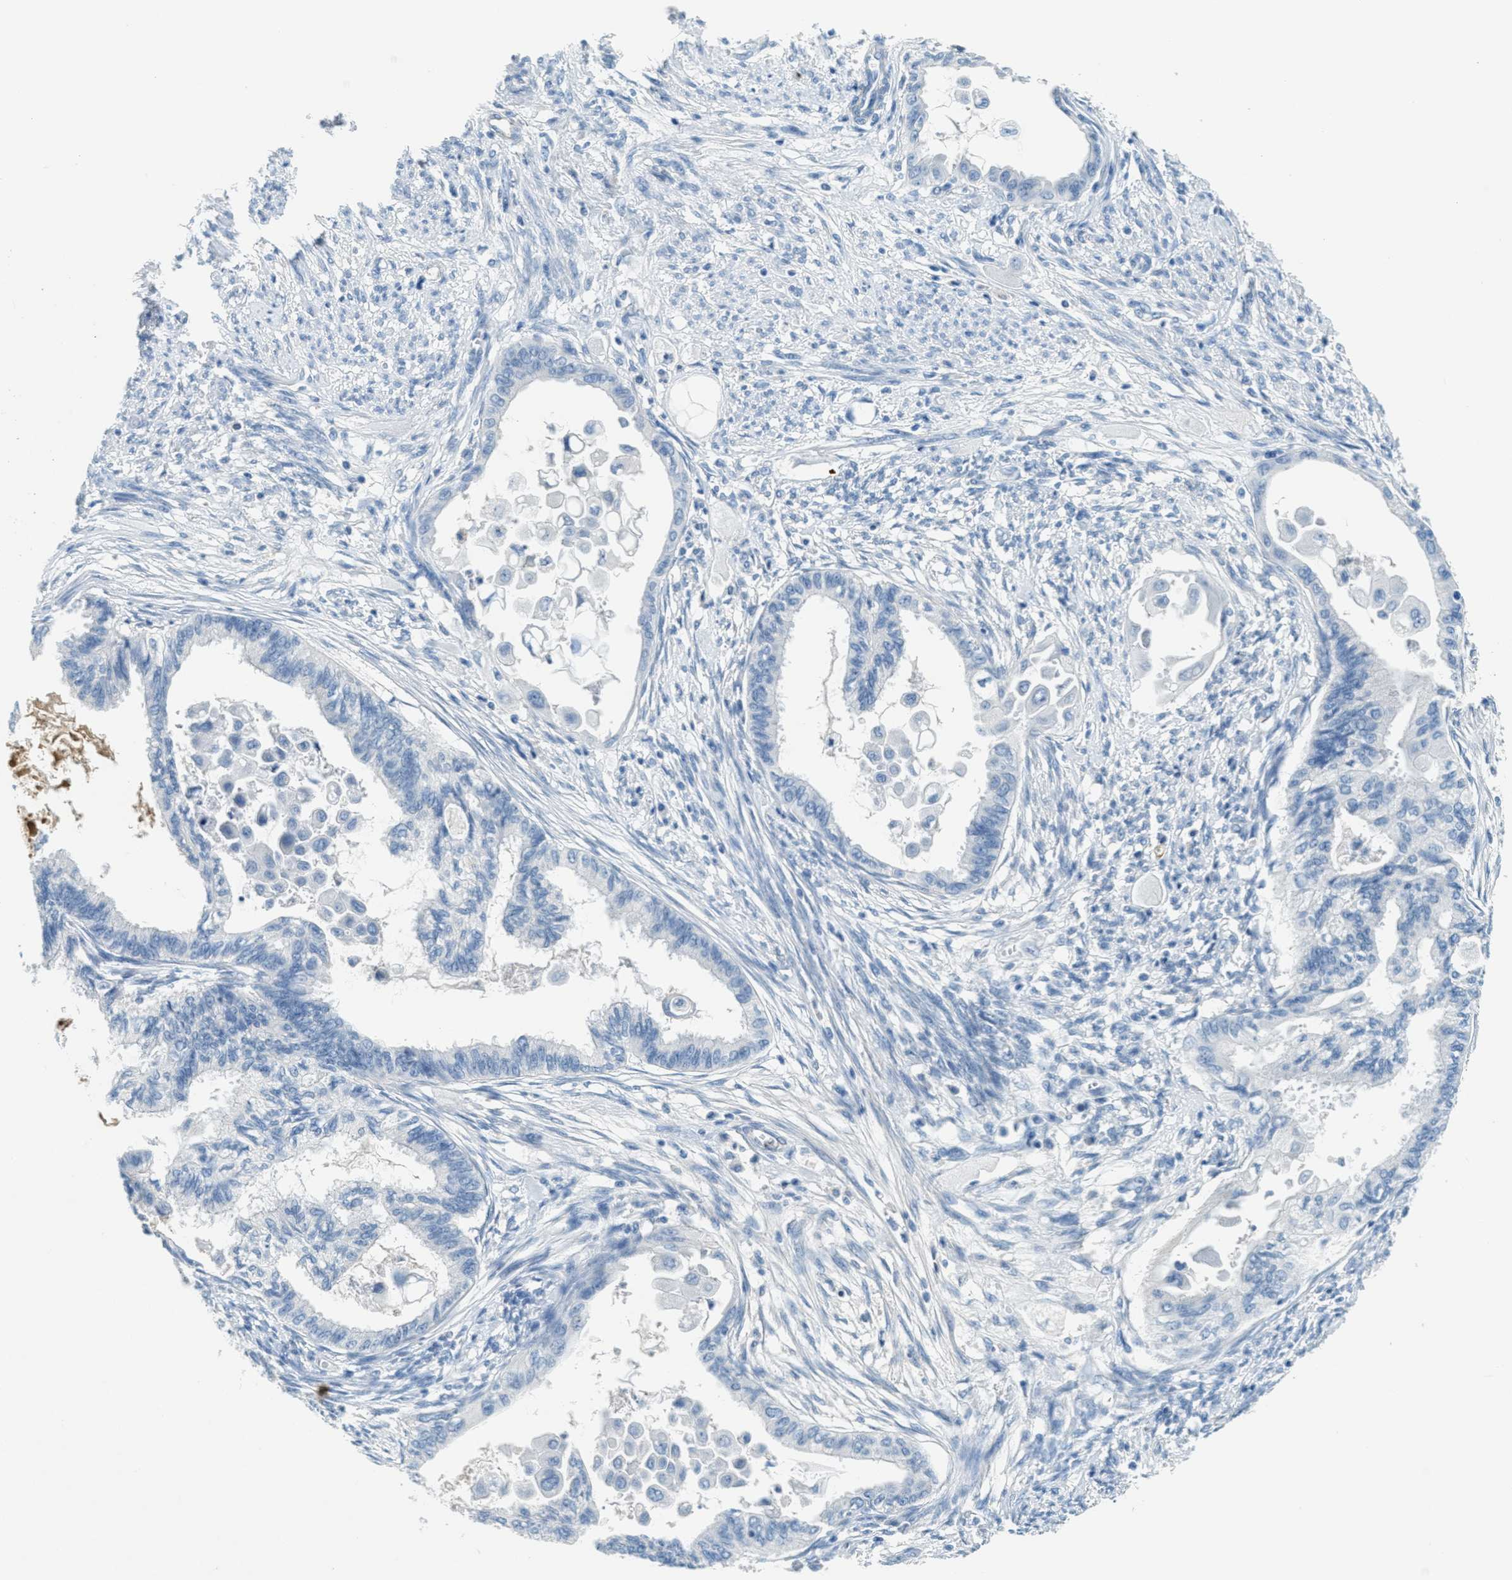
{"staining": {"intensity": "negative", "quantity": "none", "location": "none"}, "tissue": "cervical cancer", "cell_type": "Tumor cells", "image_type": "cancer", "snomed": [{"axis": "morphology", "description": "Normal tissue, NOS"}, {"axis": "morphology", "description": "Adenocarcinoma, NOS"}, {"axis": "topography", "description": "Cervix"}, {"axis": "topography", "description": "Endometrium"}], "caption": "DAB (3,3'-diaminobenzidine) immunohistochemical staining of adenocarcinoma (cervical) shows no significant staining in tumor cells.", "gene": "A2M", "patient": {"sex": "female", "age": 86}}